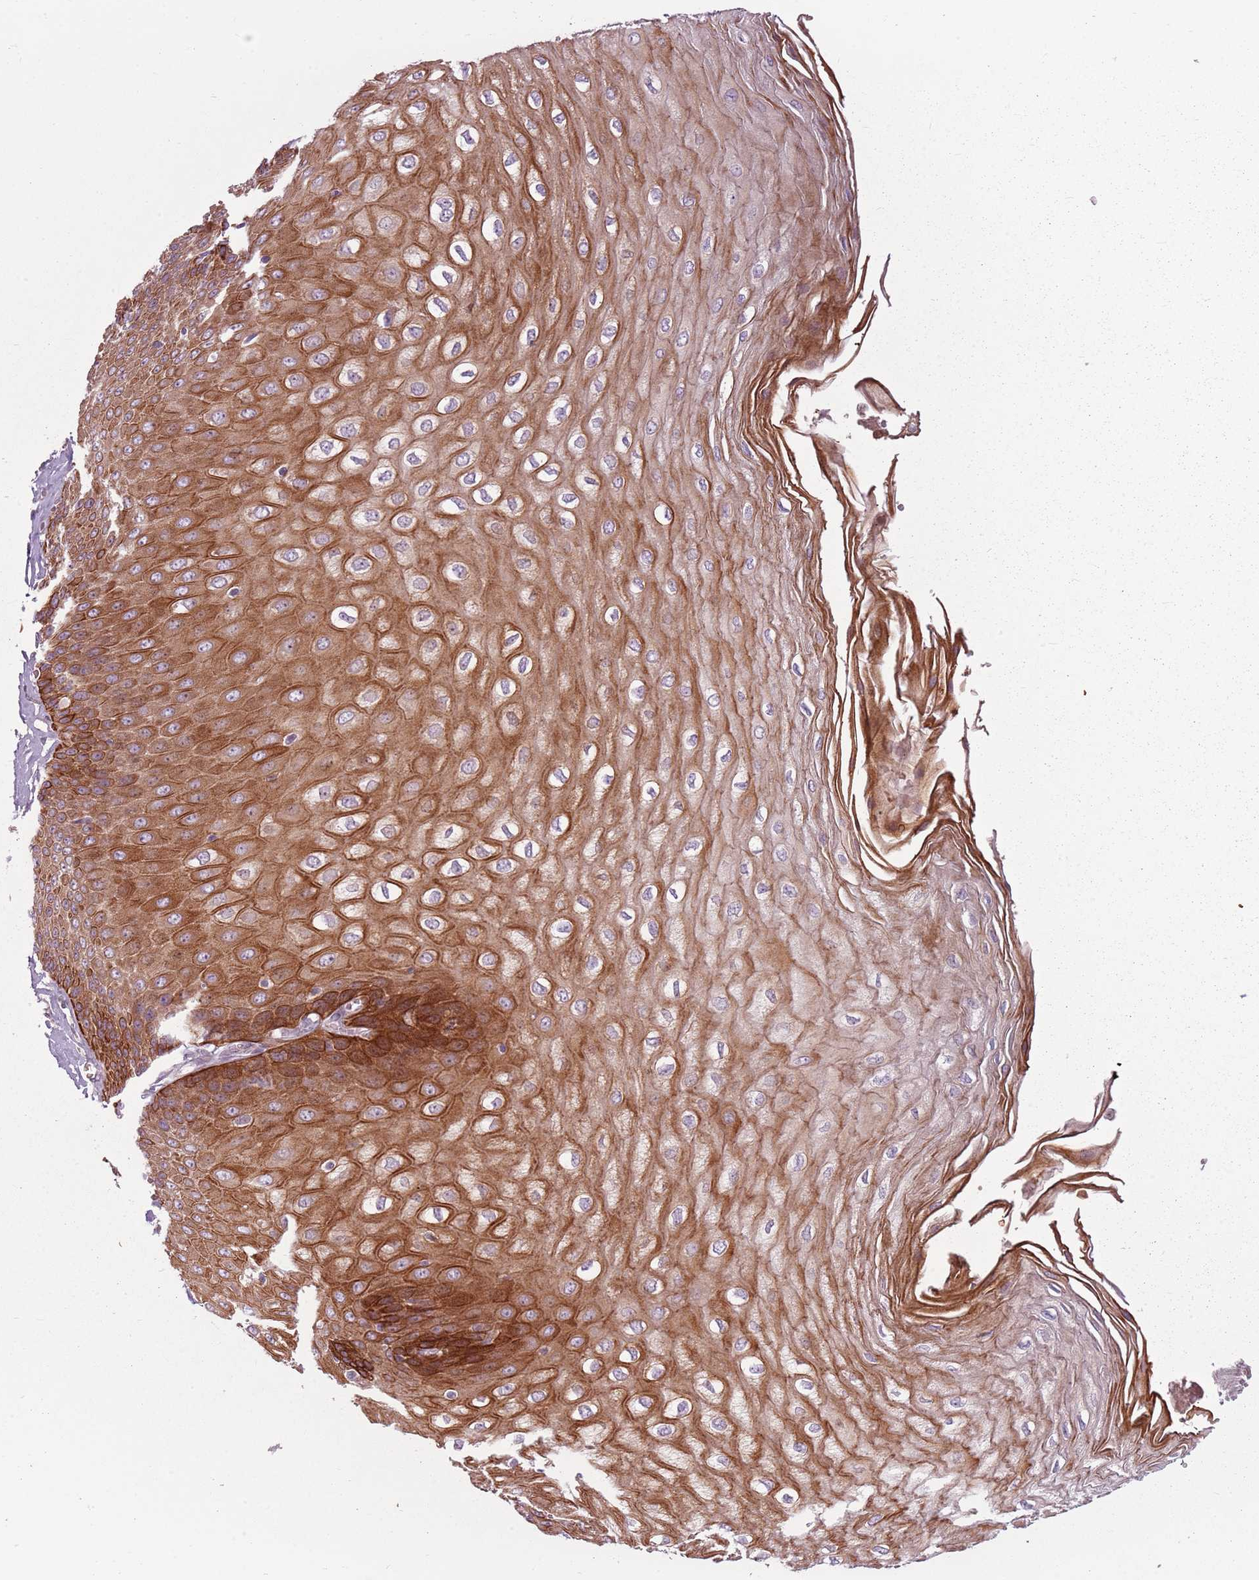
{"staining": {"intensity": "strong", "quantity": ">75%", "location": "cytoplasmic/membranous"}, "tissue": "esophagus", "cell_type": "Squamous epithelial cells", "image_type": "normal", "snomed": [{"axis": "morphology", "description": "Normal tissue, NOS"}, {"axis": "topography", "description": "Esophagus"}], "caption": "Normal esophagus demonstrates strong cytoplasmic/membranous expression in about >75% of squamous epithelial cells, visualized by immunohistochemistry. (DAB (3,3'-diaminobenzidine) = brown stain, brightfield microscopy at high magnification).", "gene": "HSPA14", "patient": {"sex": "male", "age": 60}}